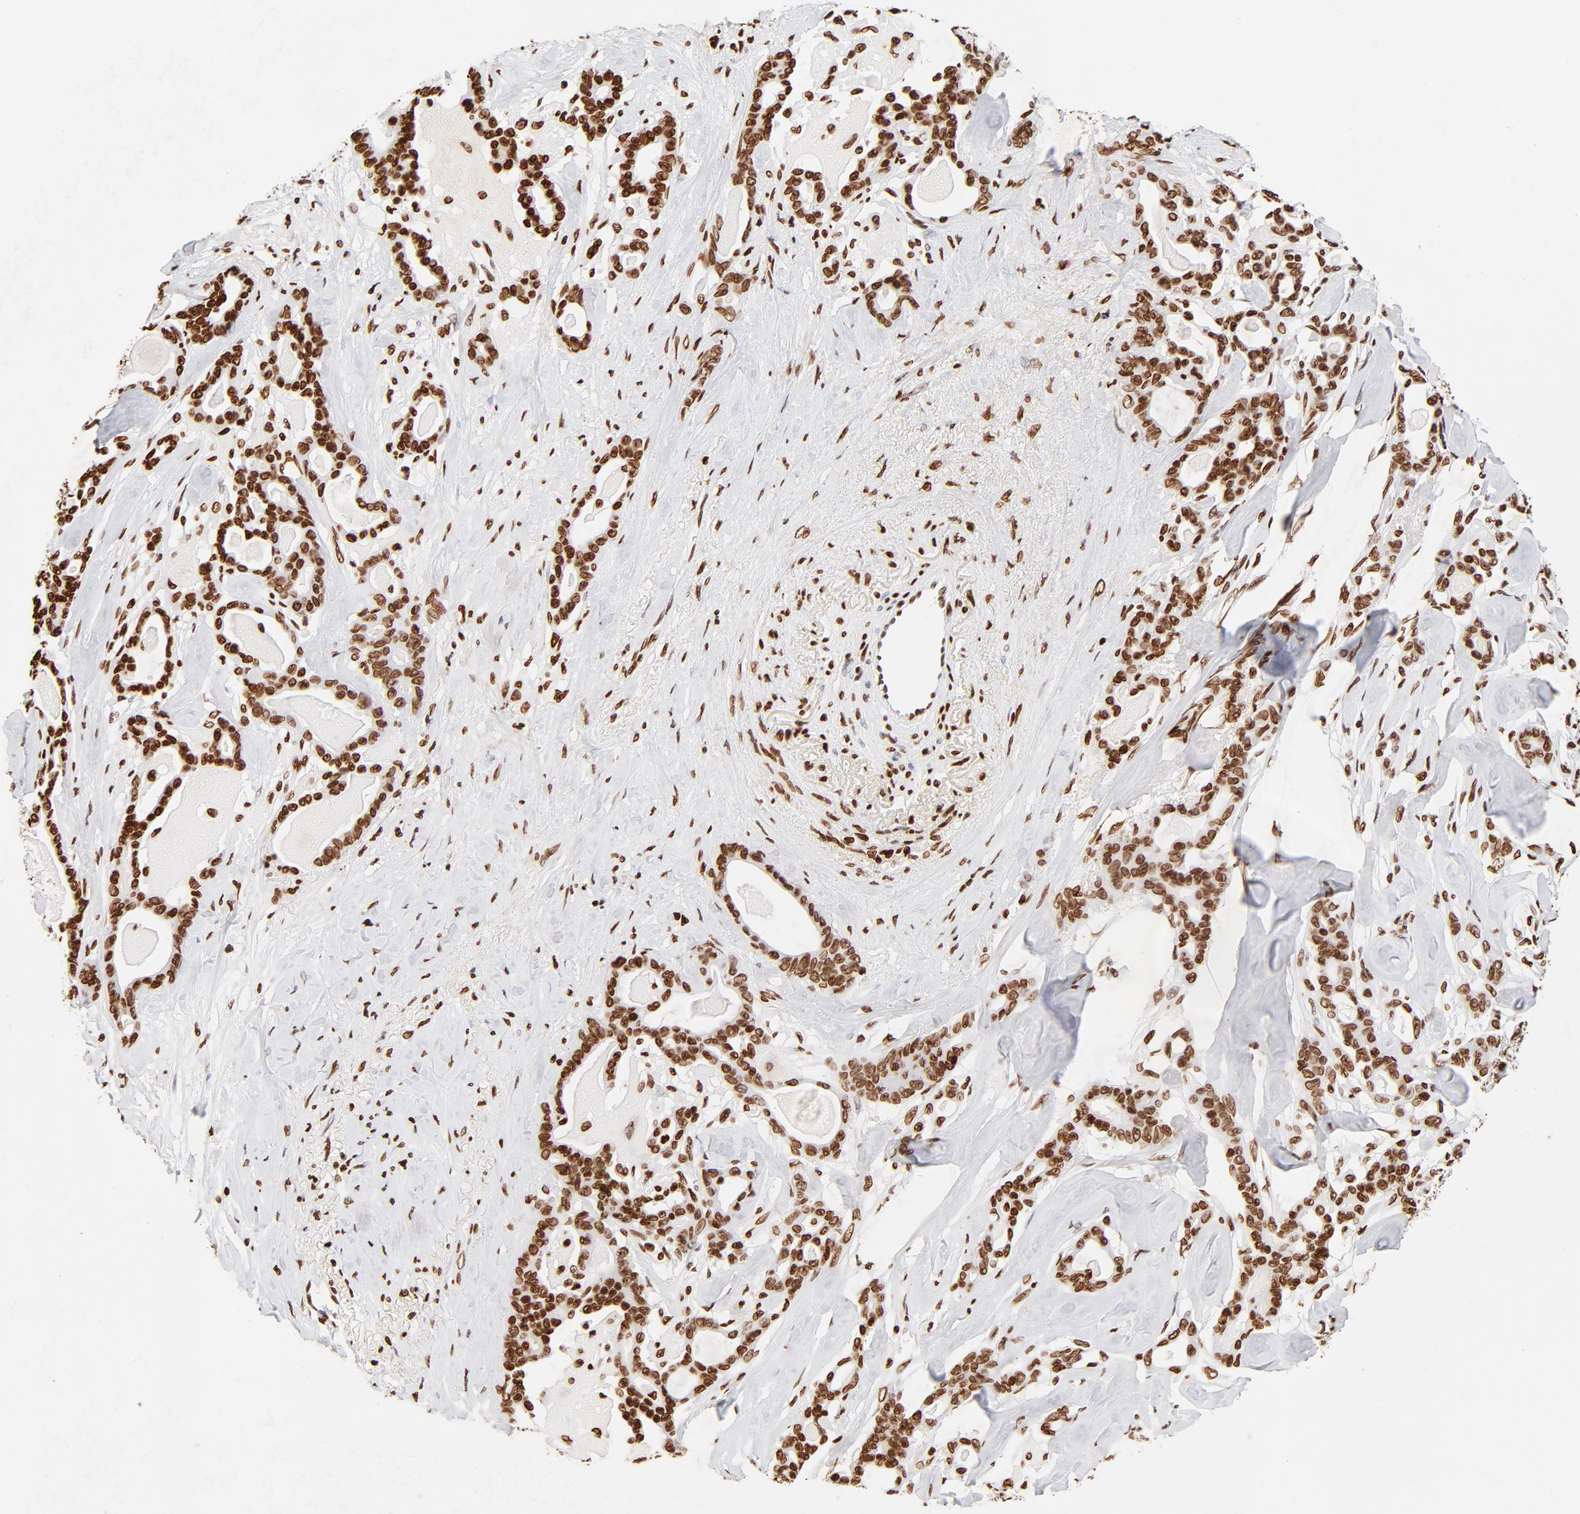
{"staining": {"intensity": "strong", "quantity": ">75%", "location": "nuclear"}, "tissue": "pancreatic cancer", "cell_type": "Tumor cells", "image_type": "cancer", "snomed": [{"axis": "morphology", "description": "Adenocarcinoma, NOS"}, {"axis": "topography", "description": "Pancreas"}], "caption": "Tumor cells demonstrate strong nuclear staining in about >75% of cells in pancreatic adenocarcinoma.", "gene": "FBH1", "patient": {"sex": "male", "age": 63}}